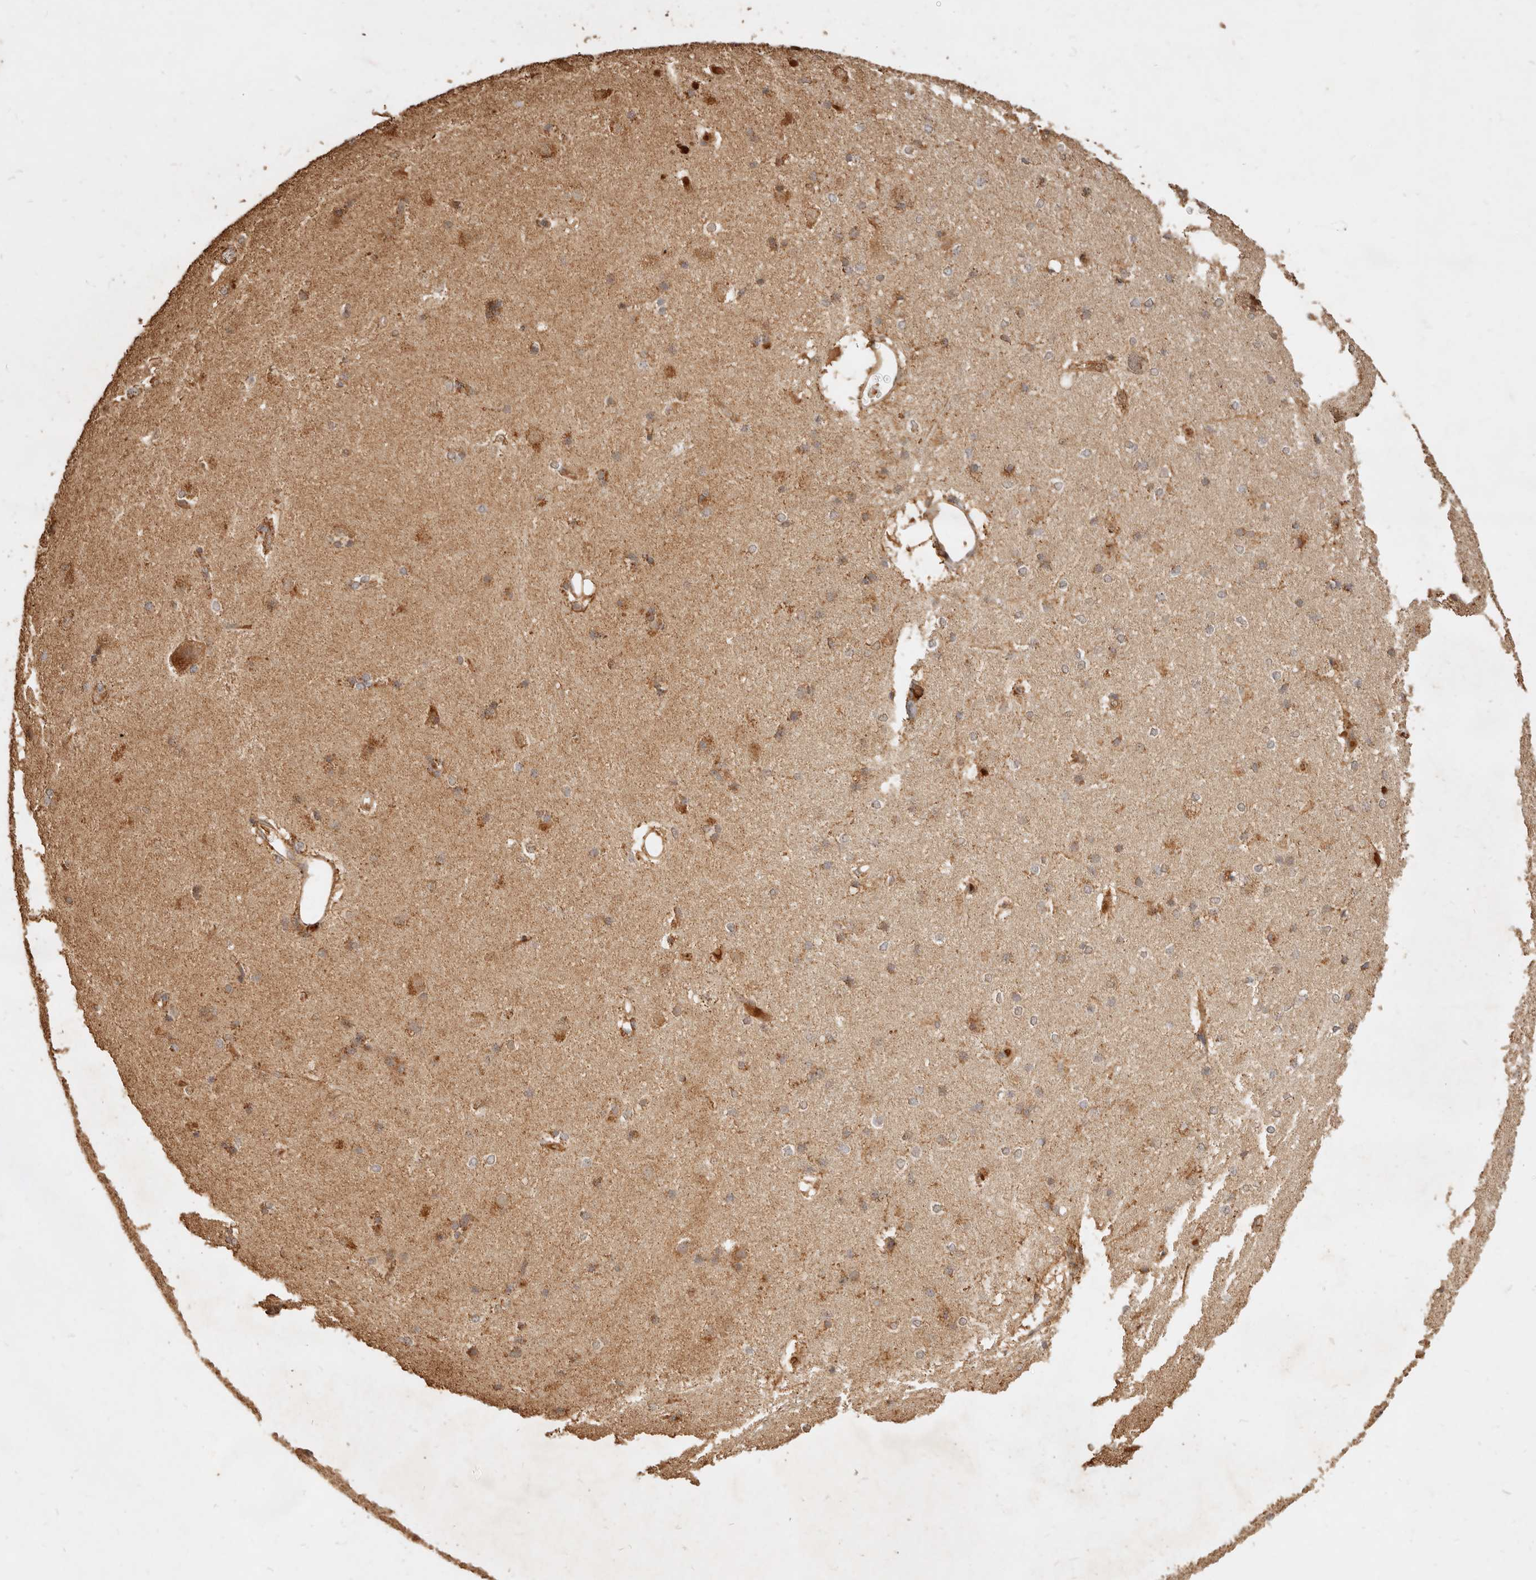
{"staining": {"intensity": "moderate", "quantity": ">75%", "location": "cytoplasmic/membranous"}, "tissue": "caudate", "cell_type": "Glial cells", "image_type": "normal", "snomed": [{"axis": "morphology", "description": "Normal tissue, NOS"}, {"axis": "topography", "description": "Lateral ventricle wall"}], "caption": "A brown stain shows moderate cytoplasmic/membranous staining of a protein in glial cells of benign human caudate.", "gene": "FAM180B", "patient": {"sex": "female", "age": 19}}